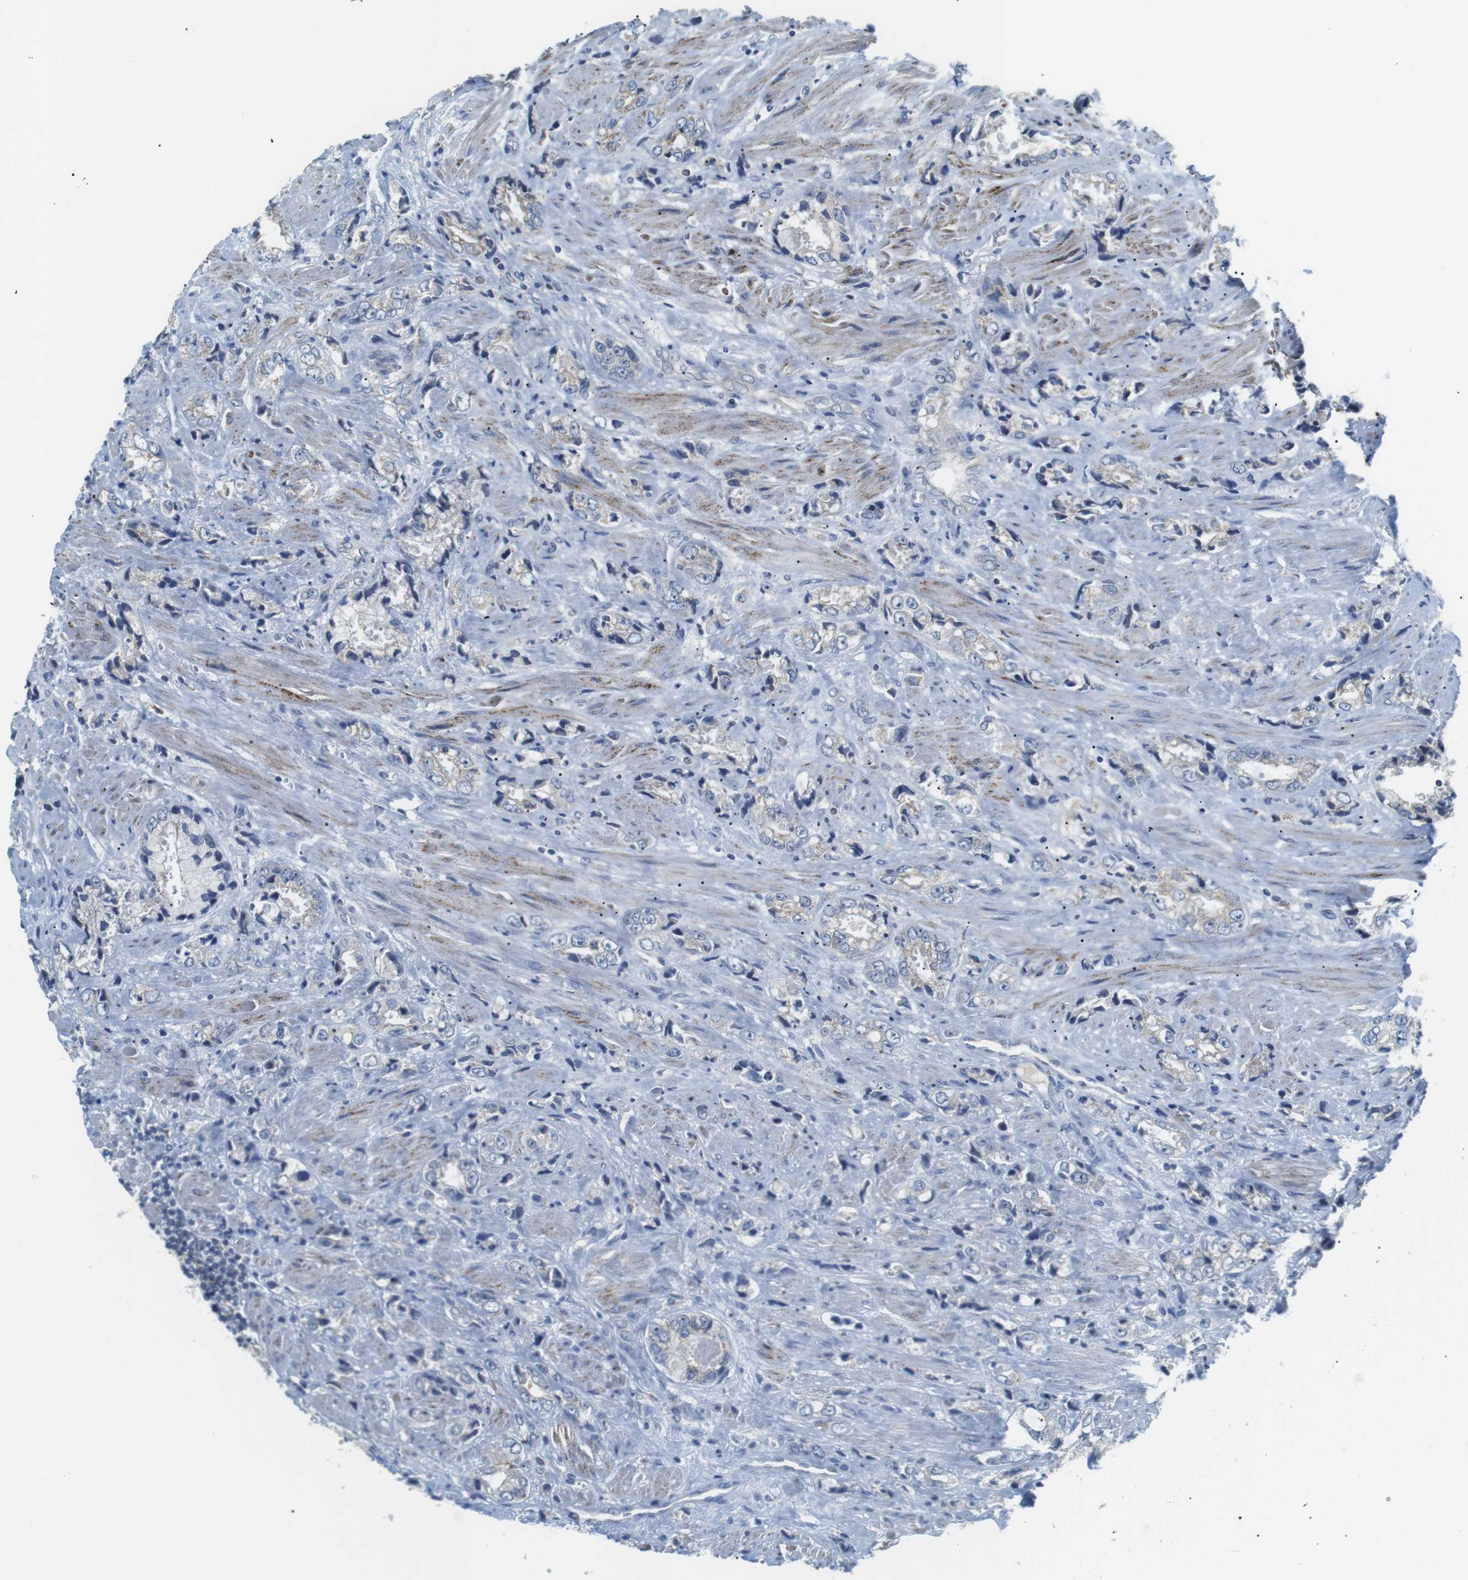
{"staining": {"intensity": "negative", "quantity": "none", "location": "none"}, "tissue": "prostate cancer", "cell_type": "Tumor cells", "image_type": "cancer", "snomed": [{"axis": "morphology", "description": "Adenocarcinoma, High grade"}, {"axis": "topography", "description": "Prostate"}], "caption": "This is an IHC micrograph of high-grade adenocarcinoma (prostate). There is no staining in tumor cells.", "gene": "CD300E", "patient": {"sex": "male", "age": 61}}